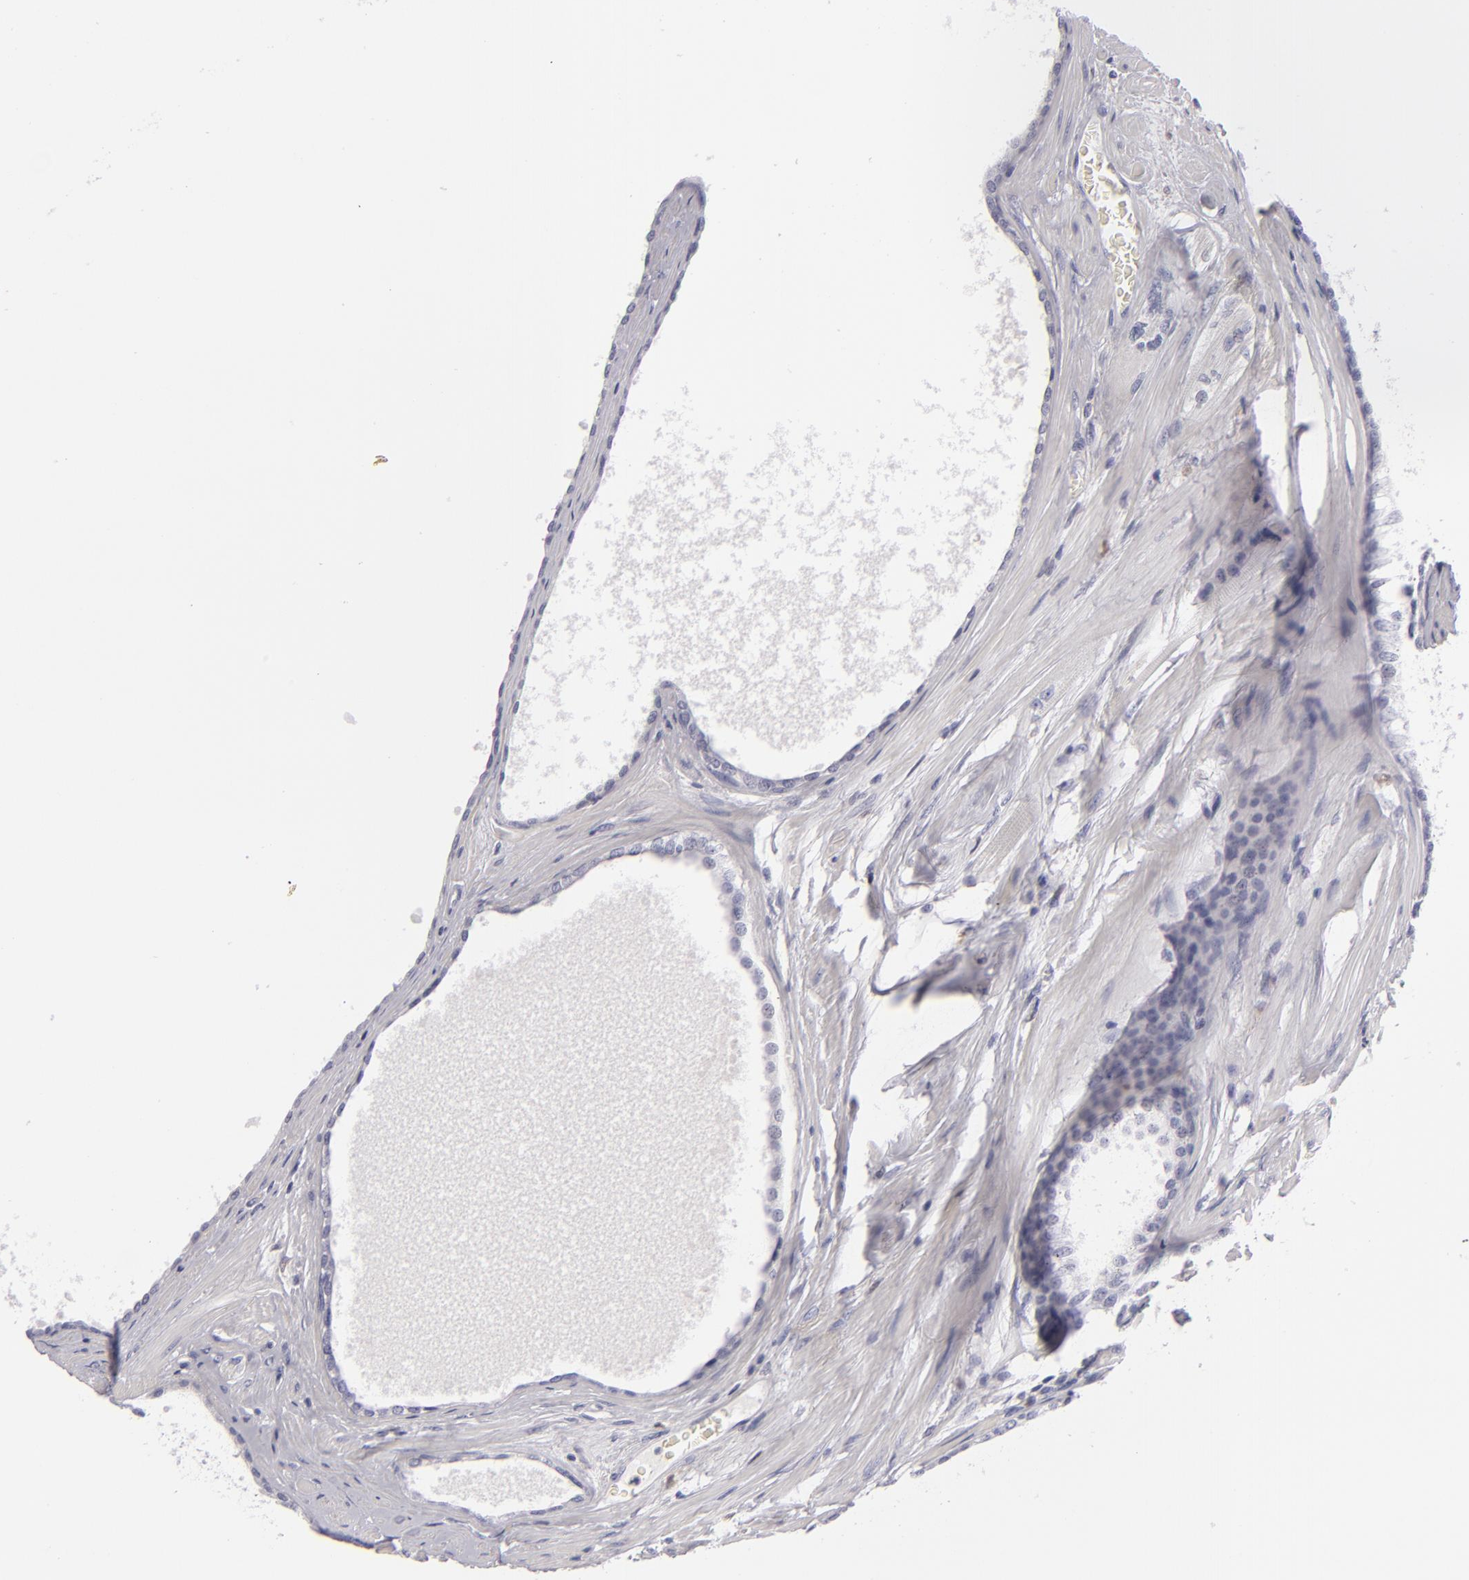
{"staining": {"intensity": "negative", "quantity": "none", "location": "none"}, "tissue": "prostate cancer", "cell_type": "Tumor cells", "image_type": "cancer", "snomed": [{"axis": "morphology", "description": "Adenocarcinoma, High grade"}, {"axis": "topography", "description": "Prostate"}], "caption": "The photomicrograph reveals no significant expression in tumor cells of high-grade adenocarcinoma (prostate).", "gene": "F13A1", "patient": {"sex": "male", "age": 71}}